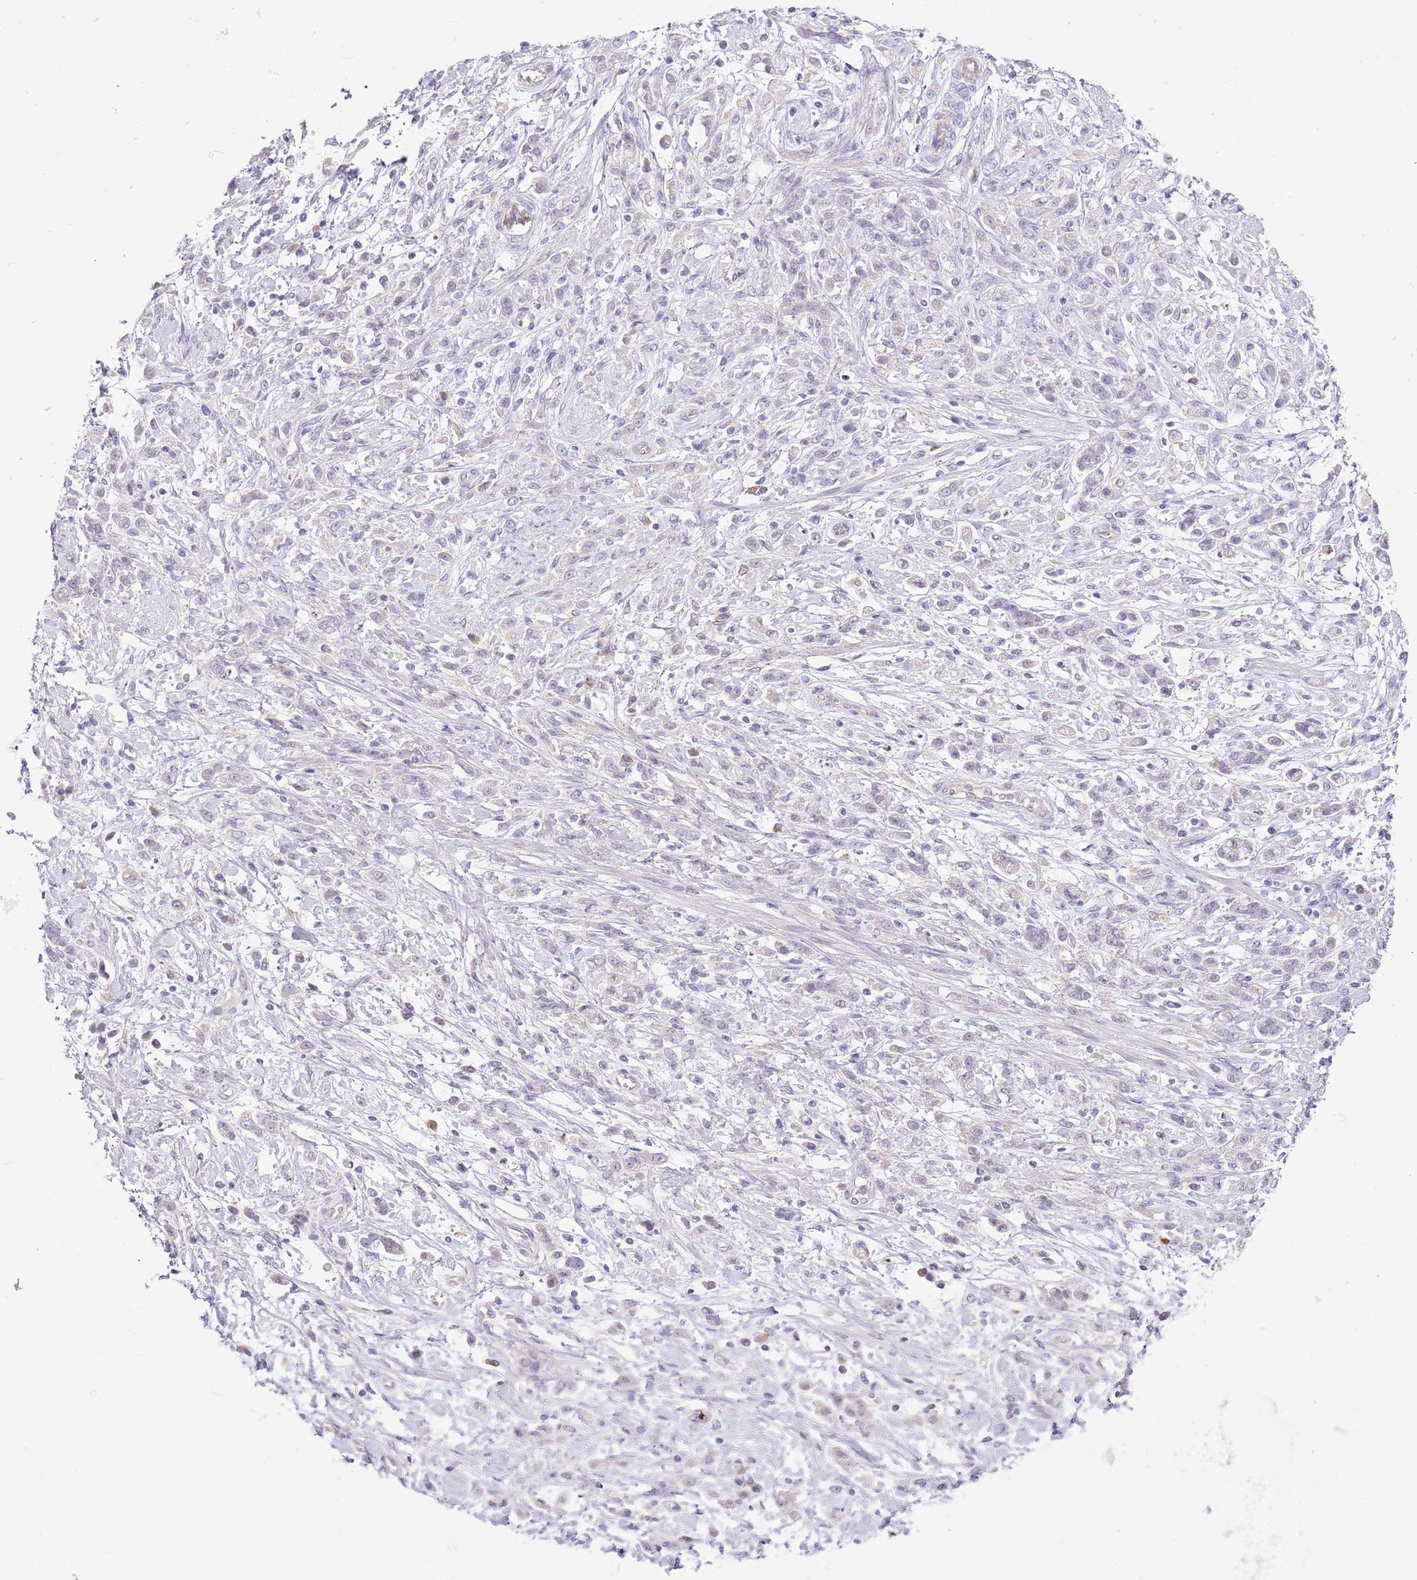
{"staining": {"intensity": "negative", "quantity": "none", "location": "none"}, "tissue": "stomach cancer", "cell_type": "Tumor cells", "image_type": "cancer", "snomed": [{"axis": "morphology", "description": "Adenocarcinoma, NOS"}, {"axis": "topography", "description": "Stomach"}], "caption": "Stomach cancer (adenocarcinoma) stained for a protein using IHC displays no positivity tumor cells.", "gene": "ABHD17A", "patient": {"sex": "female", "age": 60}}